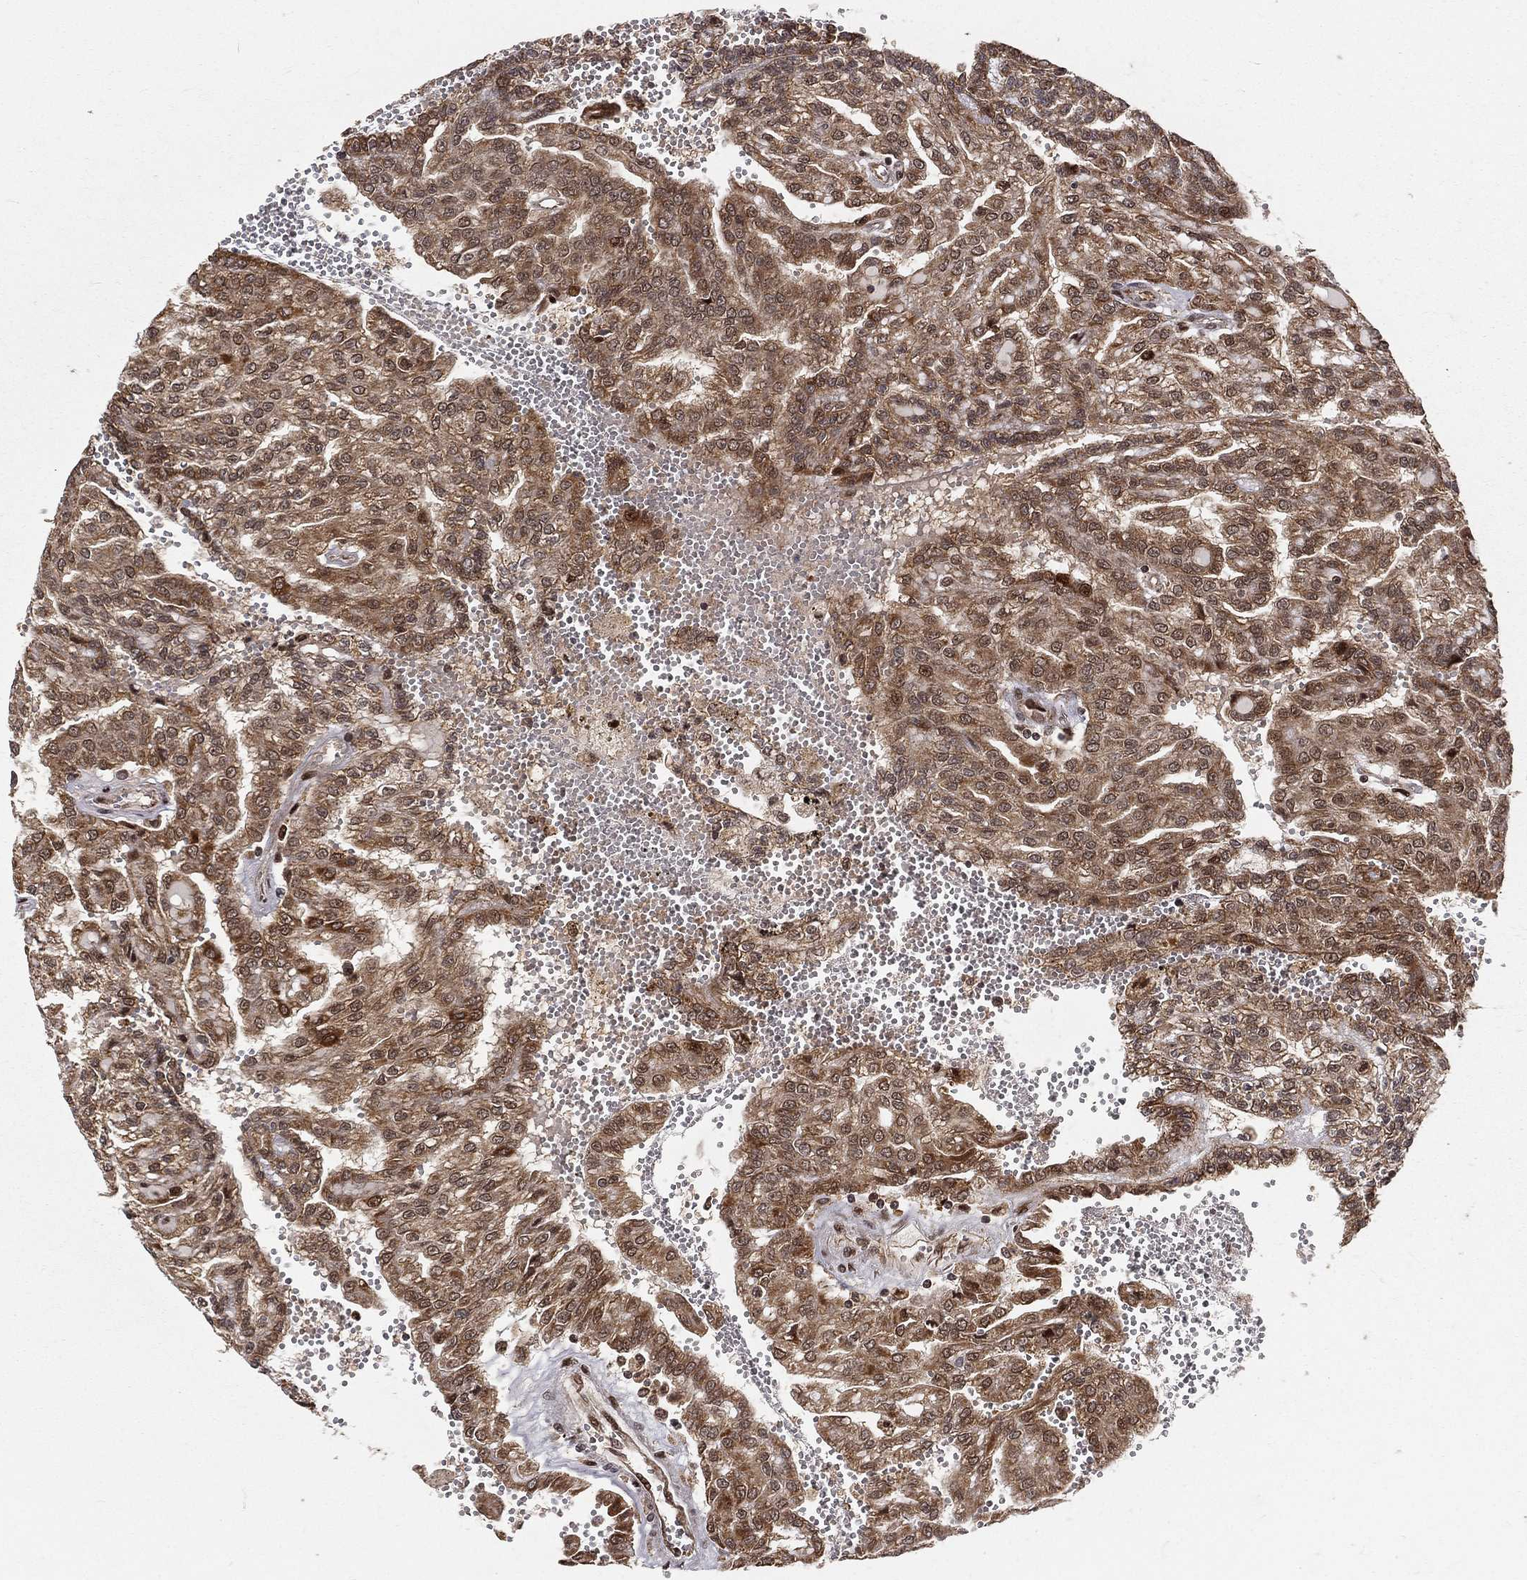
{"staining": {"intensity": "moderate", "quantity": ">75%", "location": "cytoplasmic/membranous"}, "tissue": "renal cancer", "cell_type": "Tumor cells", "image_type": "cancer", "snomed": [{"axis": "morphology", "description": "Adenocarcinoma, NOS"}, {"axis": "topography", "description": "Kidney"}], "caption": "Immunohistochemical staining of renal adenocarcinoma demonstrates medium levels of moderate cytoplasmic/membranous protein positivity in approximately >75% of tumor cells.", "gene": "MDM2", "patient": {"sex": "male", "age": 63}}